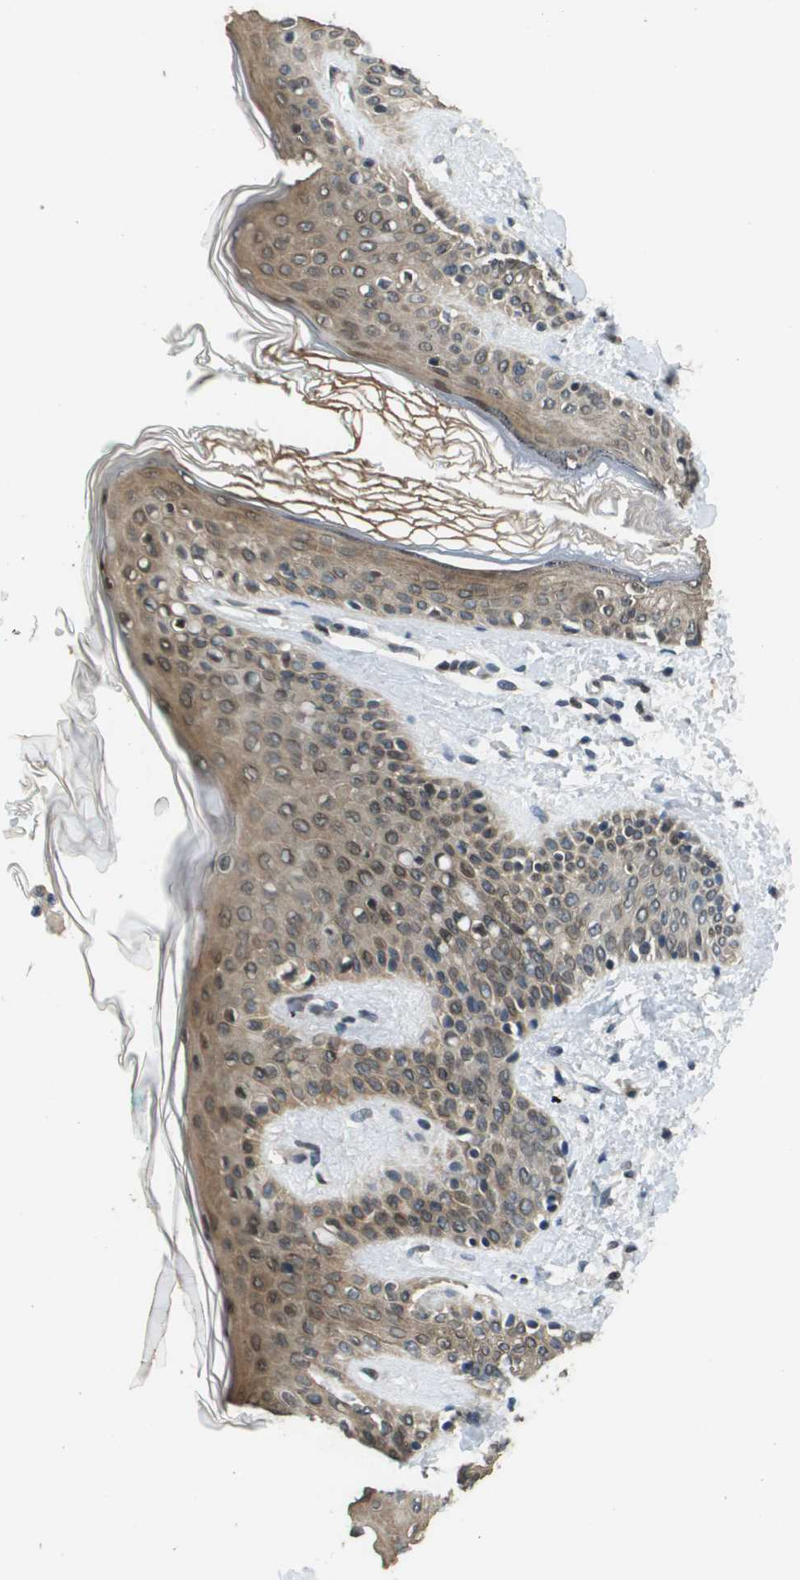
{"staining": {"intensity": "weak", "quantity": "25%-75%", "location": "cytoplasmic/membranous,nuclear"}, "tissue": "skin", "cell_type": "Fibroblasts", "image_type": "normal", "snomed": [{"axis": "morphology", "description": "Normal tissue, NOS"}, {"axis": "topography", "description": "Skin"}], "caption": "This micrograph demonstrates immunohistochemistry (IHC) staining of benign human skin, with low weak cytoplasmic/membranous,nuclear expression in about 25%-75% of fibroblasts.", "gene": "FANCC", "patient": {"sex": "male", "age": 16}}